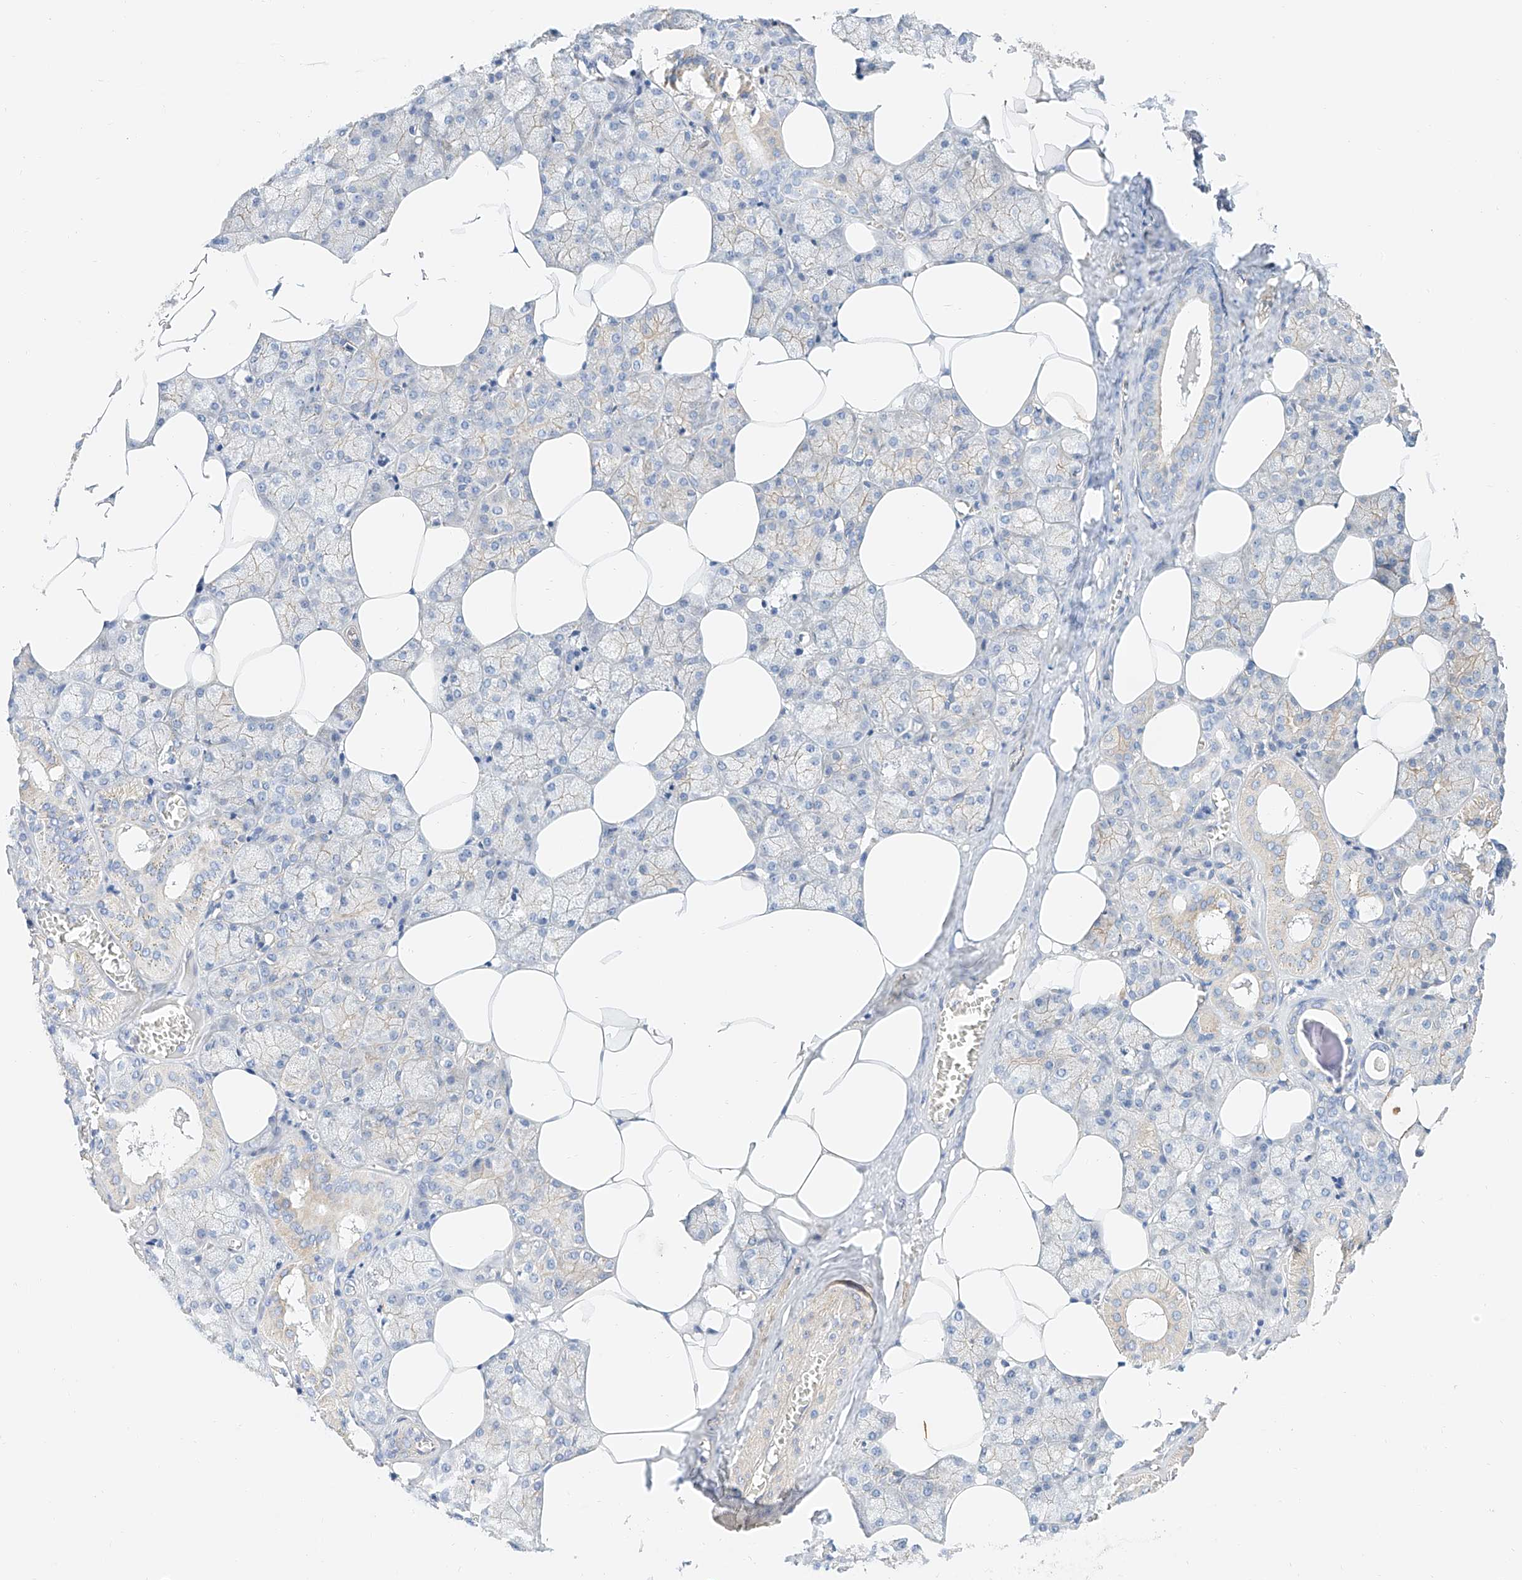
{"staining": {"intensity": "moderate", "quantity": "25%-75%", "location": "cytoplasmic/membranous"}, "tissue": "salivary gland", "cell_type": "Glandular cells", "image_type": "normal", "snomed": [{"axis": "morphology", "description": "Normal tissue, NOS"}, {"axis": "topography", "description": "Salivary gland"}], "caption": "The photomicrograph exhibits staining of unremarkable salivary gland, revealing moderate cytoplasmic/membranous protein expression (brown color) within glandular cells.", "gene": "SBSPON", "patient": {"sex": "male", "age": 62}}